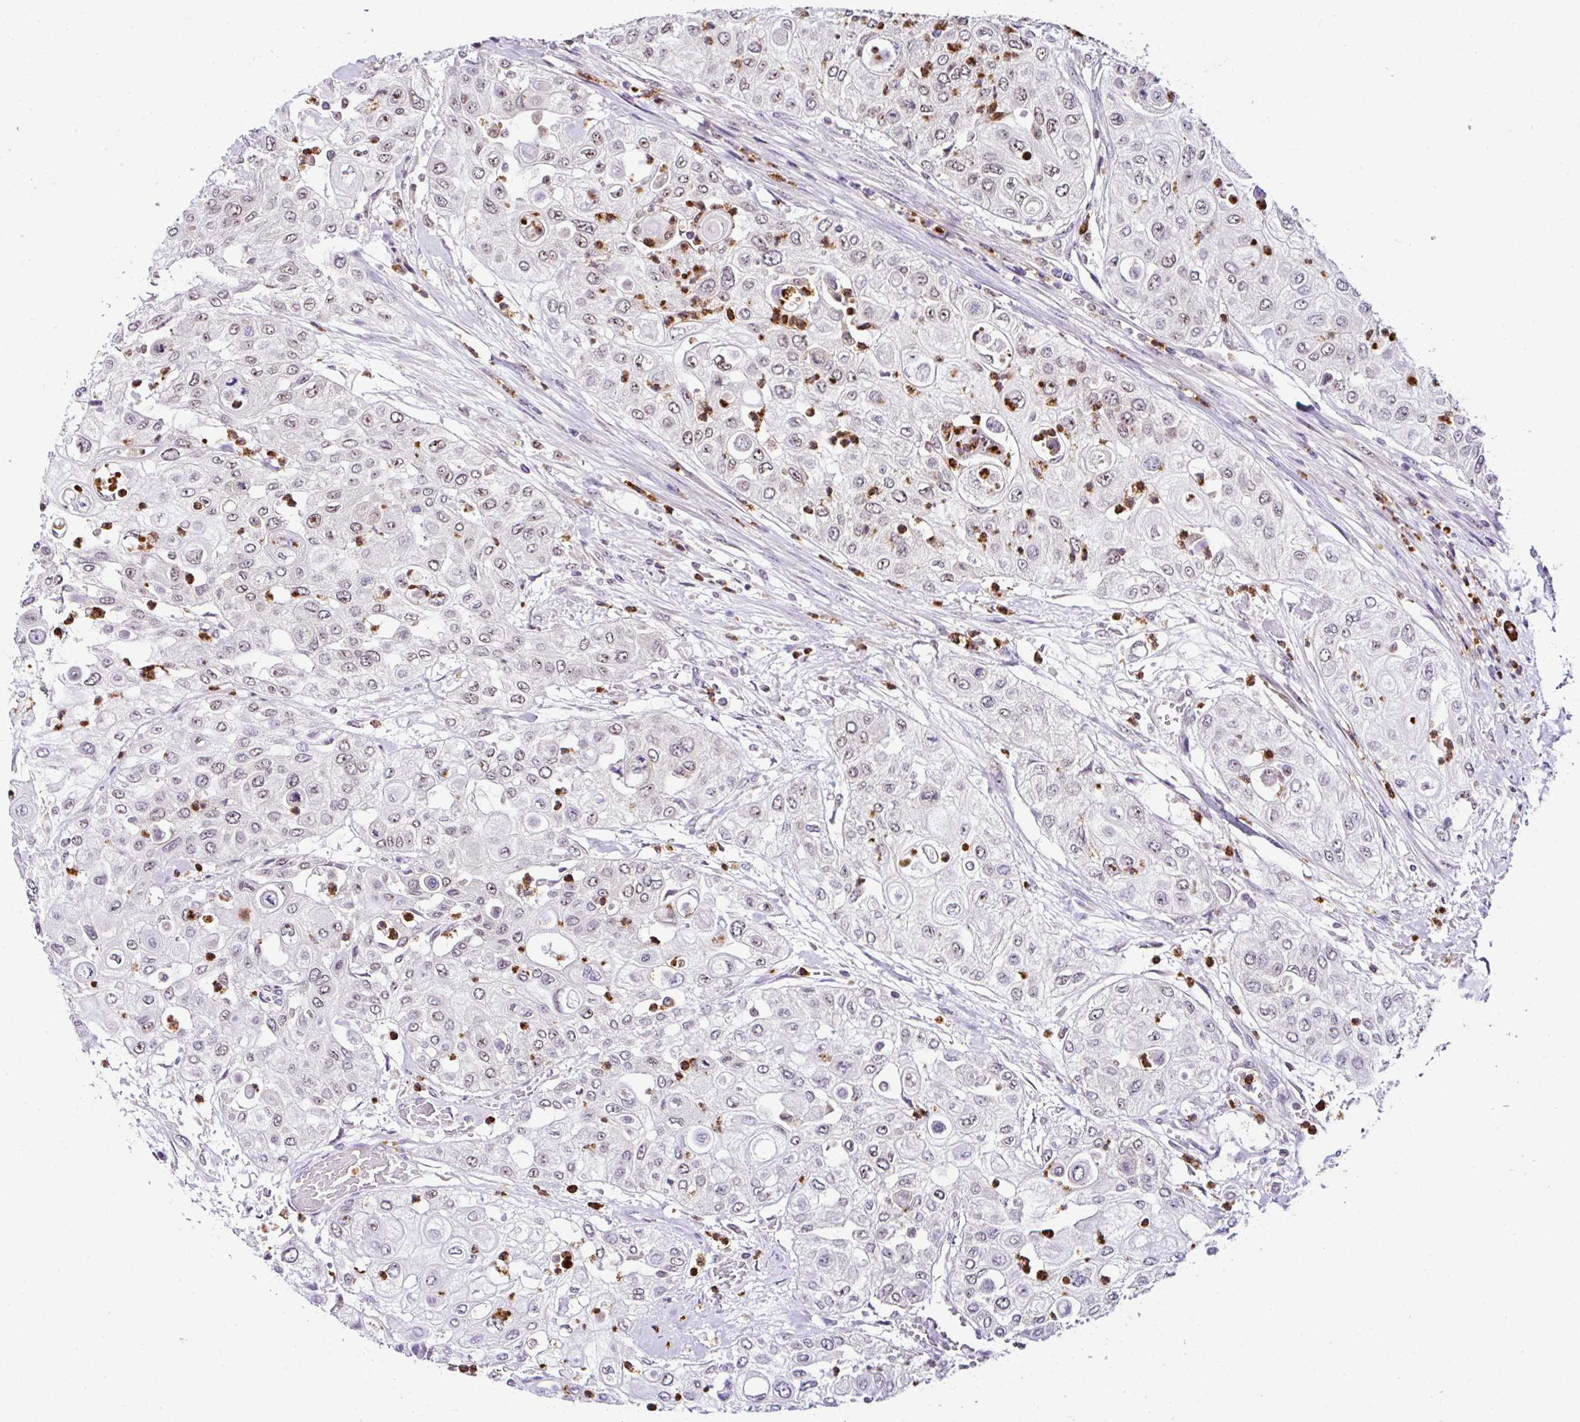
{"staining": {"intensity": "weak", "quantity": ">75%", "location": "nuclear"}, "tissue": "urothelial cancer", "cell_type": "Tumor cells", "image_type": "cancer", "snomed": [{"axis": "morphology", "description": "Urothelial carcinoma, High grade"}, {"axis": "topography", "description": "Urinary bladder"}], "caption": "A photomicrograph showing weak nuclear expression in about >75% of tumor cells in urothelial cancer, as visualized by brown immunohistochemical staining.", "gene": "PTPN2", "patient": {"sex": "female", "age": 79}}